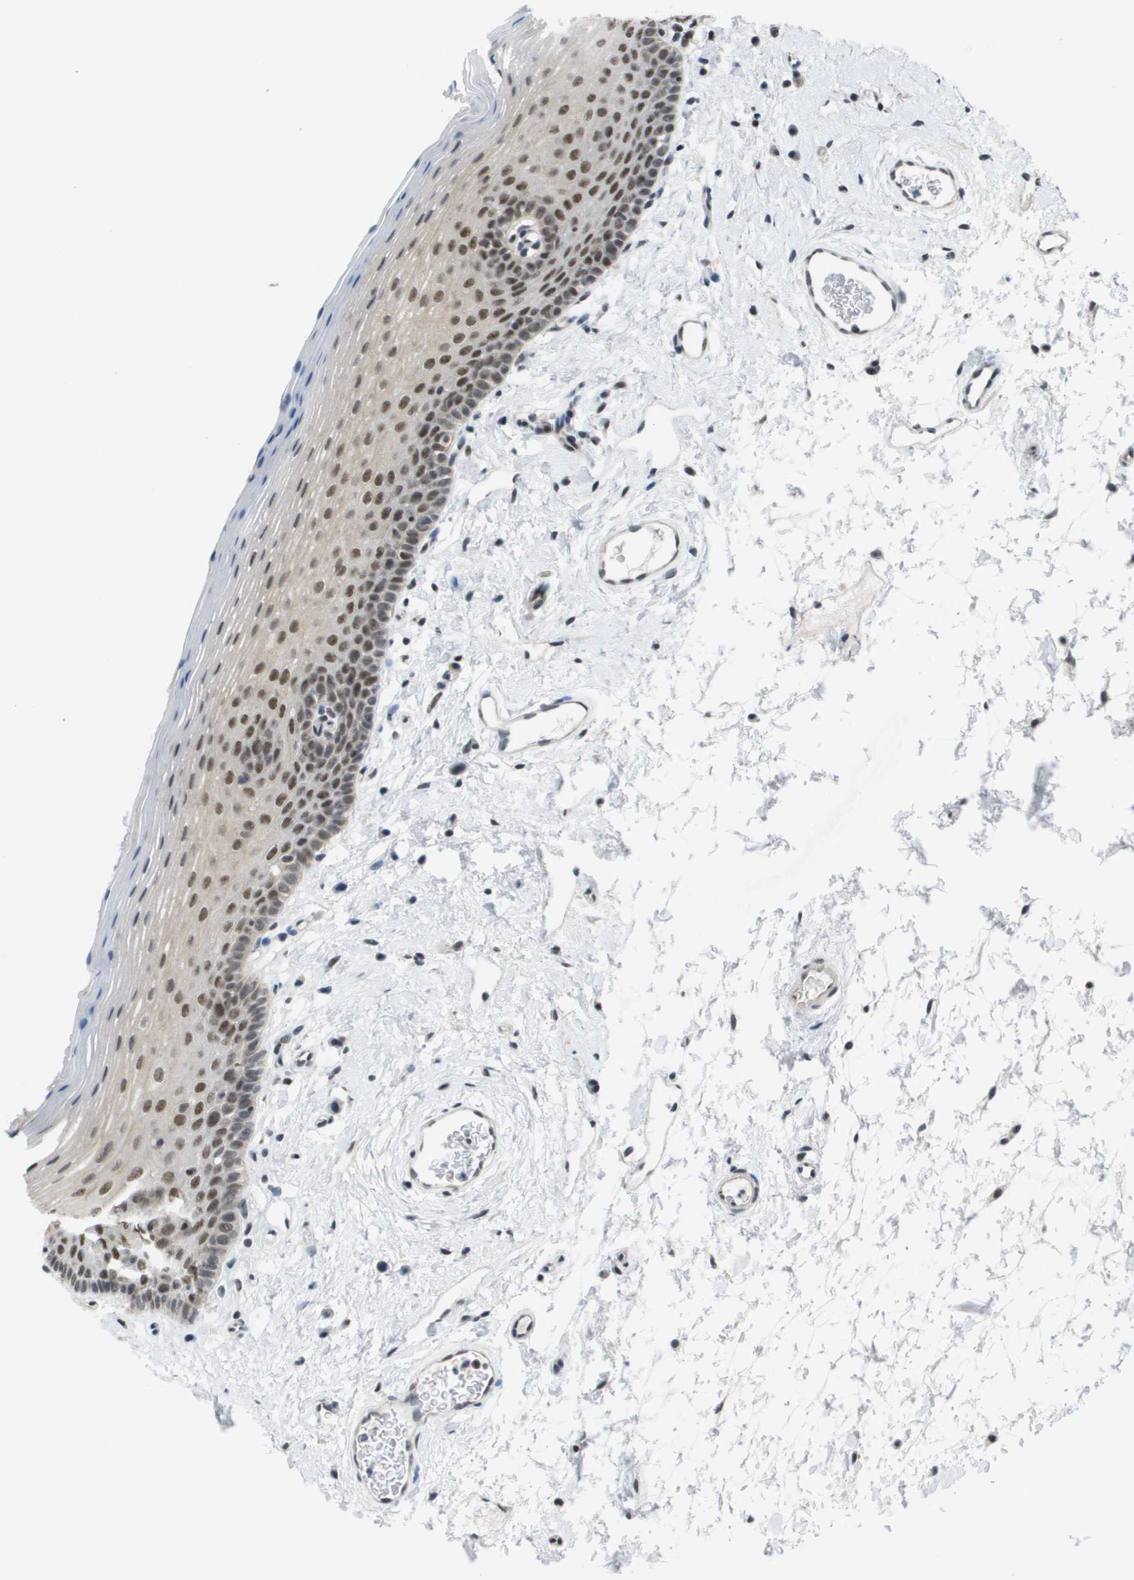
{"staining": {"intensity": "moderate", "quantity": "25%-75%", "location": "nuclear"}, "tissue": "oral mucosa", "cell_type": "Squamous epithelial cells", "image_type": "normal", "snomed": [{"axis": "morphology", "description": "Normal tissue, NOS"}, {"axis": "topography", "description": "Oral tissue"}], "caption": "DAB immunohistochemical staining of normal human oral mucosa demonstrates moderate nuclear protein staining in approximately 25%-75% of squamous epithelial cells.", "gene": "ISY1", "patient": {"sex": "male", "age": 66}}